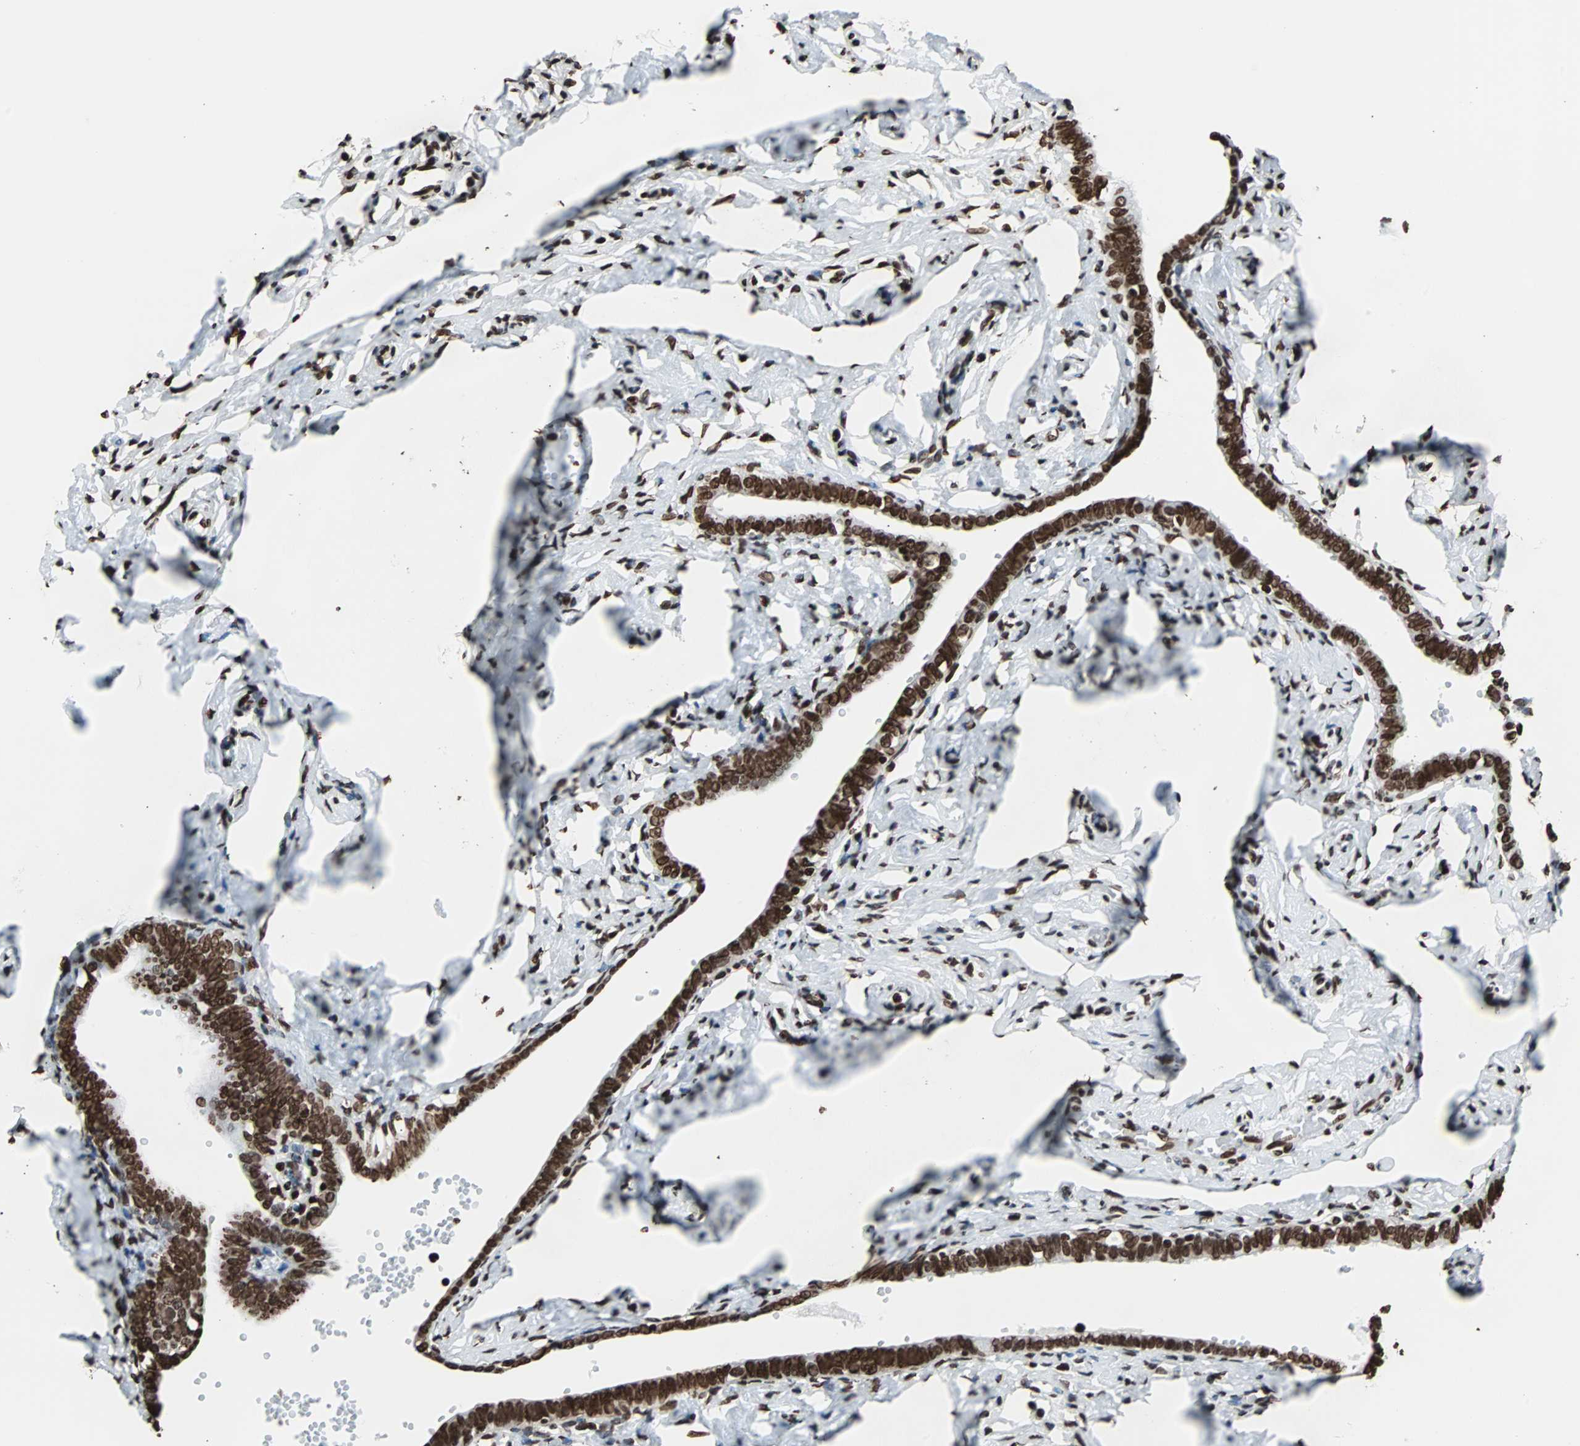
{"staining": {"intensity": "strong", "quantity": ">75%", "location": "nuclear"}, "tissue": "fallopian tube", "cell_type": "Glandular cells", "image_type": "normal", "snomed": [{"axis": "morphology", "description": "Normal tissue, NOS"}, {"axis": "topography", "description": "Fallopian tube"}], "caption": "IHC photomicrograph of benign fallopian tube: fallopian tube stained using immunohistochemistry reveals high levels of strong protein expression localized specifically in the nuclear of glandular cells, appearing as a nuclear brown color.", "gene": "H2BC18", "patient": {"sex": "female", "age": 71}}